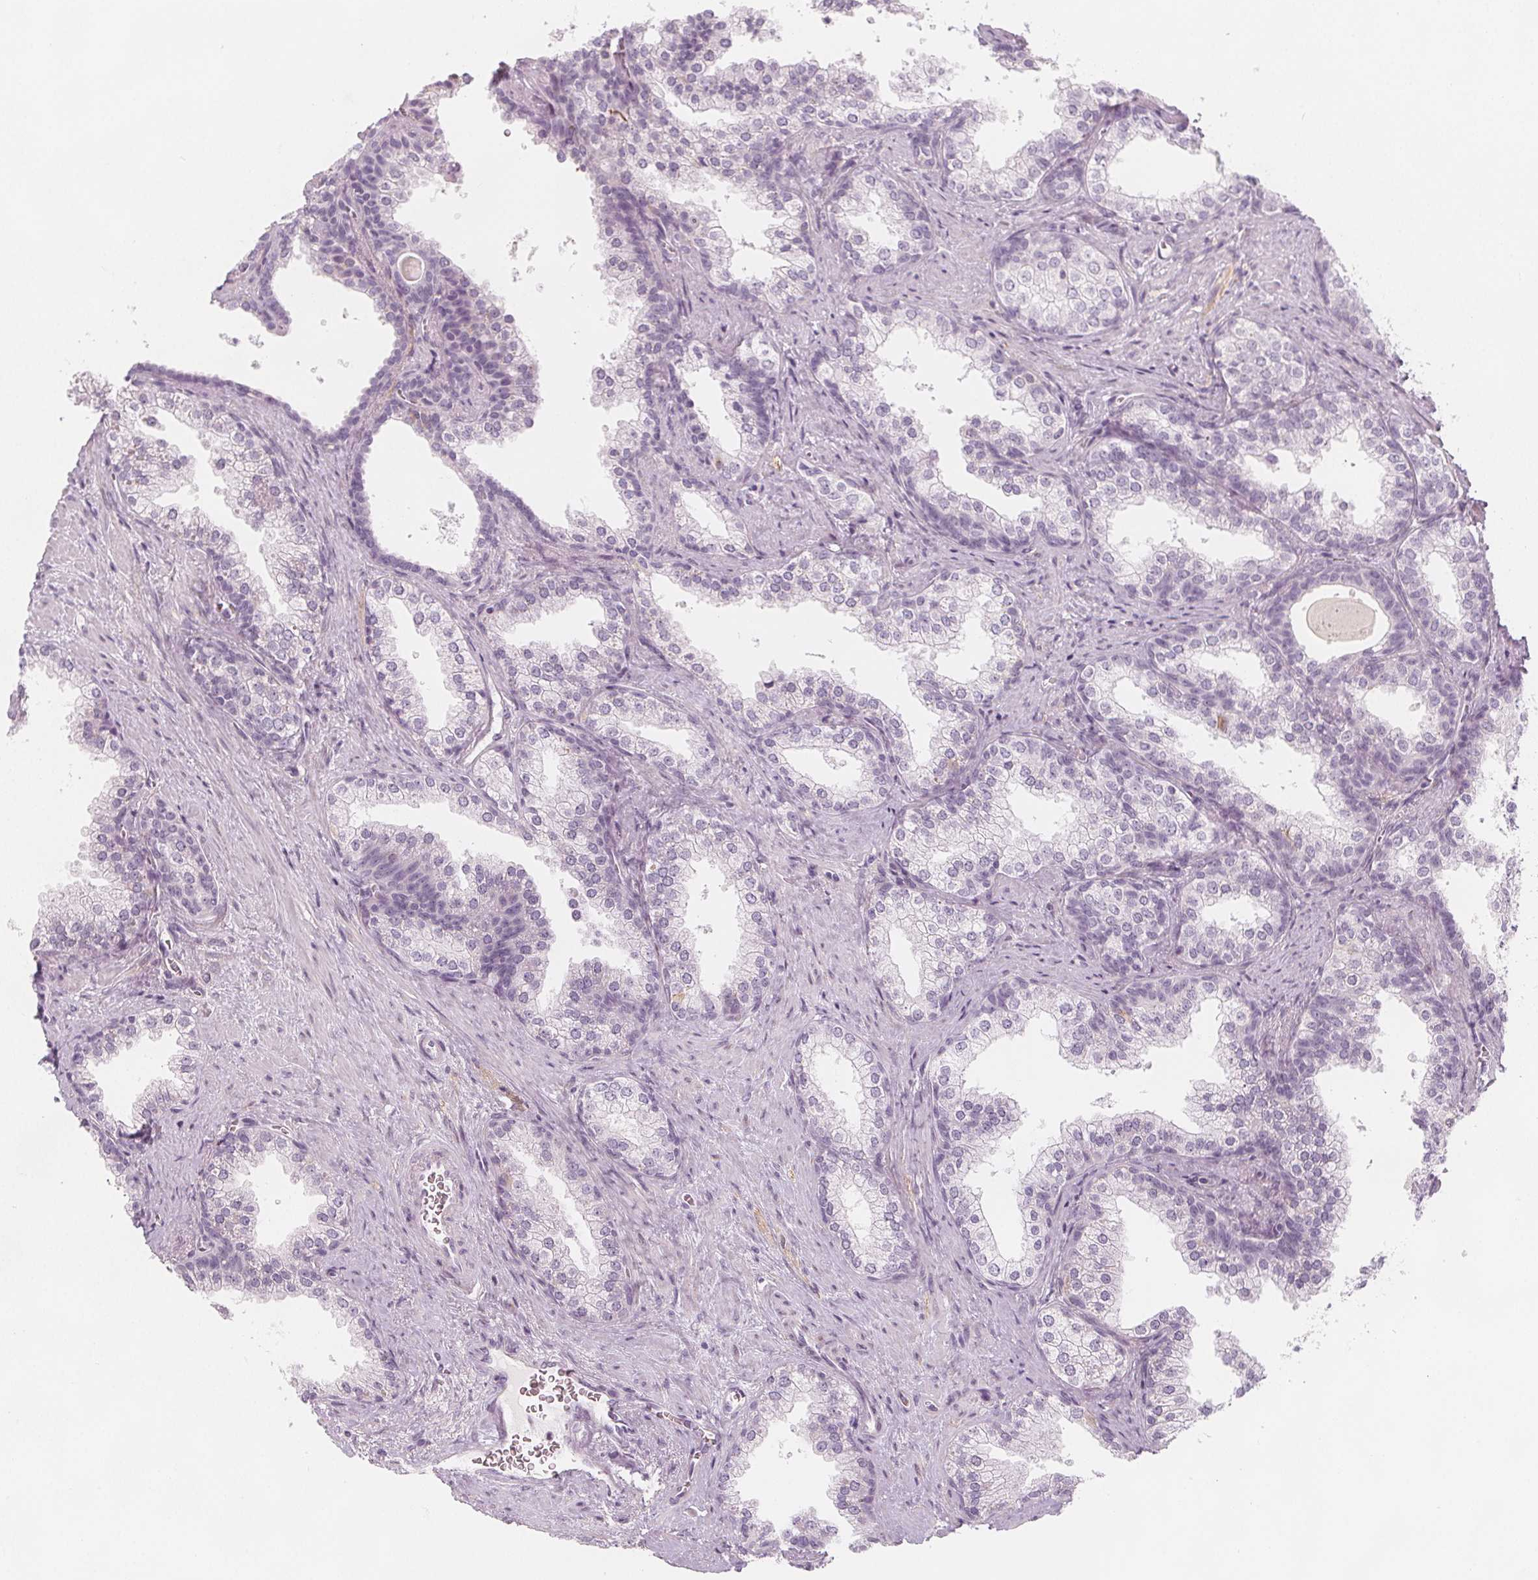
{"staining": {"intensity": "negative", "quantity": "none", "location": "none"}, "tissue": "prostate", "cell_type": "Glandular cells", "image_type": "normal", "snomed": [{"axis": "morphology", "description": "Normal tissue, NOS"}, {"axis": "topography", "description": "Prostate"}], "caption": "Glandular cells are negative for brown protein staining in benign prostate. (Stains: DAB immunohistochemistry (IHC) with hematoxylin counter stain, Microscopy: brightfield microscopy at high magnification).", "gene": "MAP1A", "patient": {"sex": "male", "age": 79}}